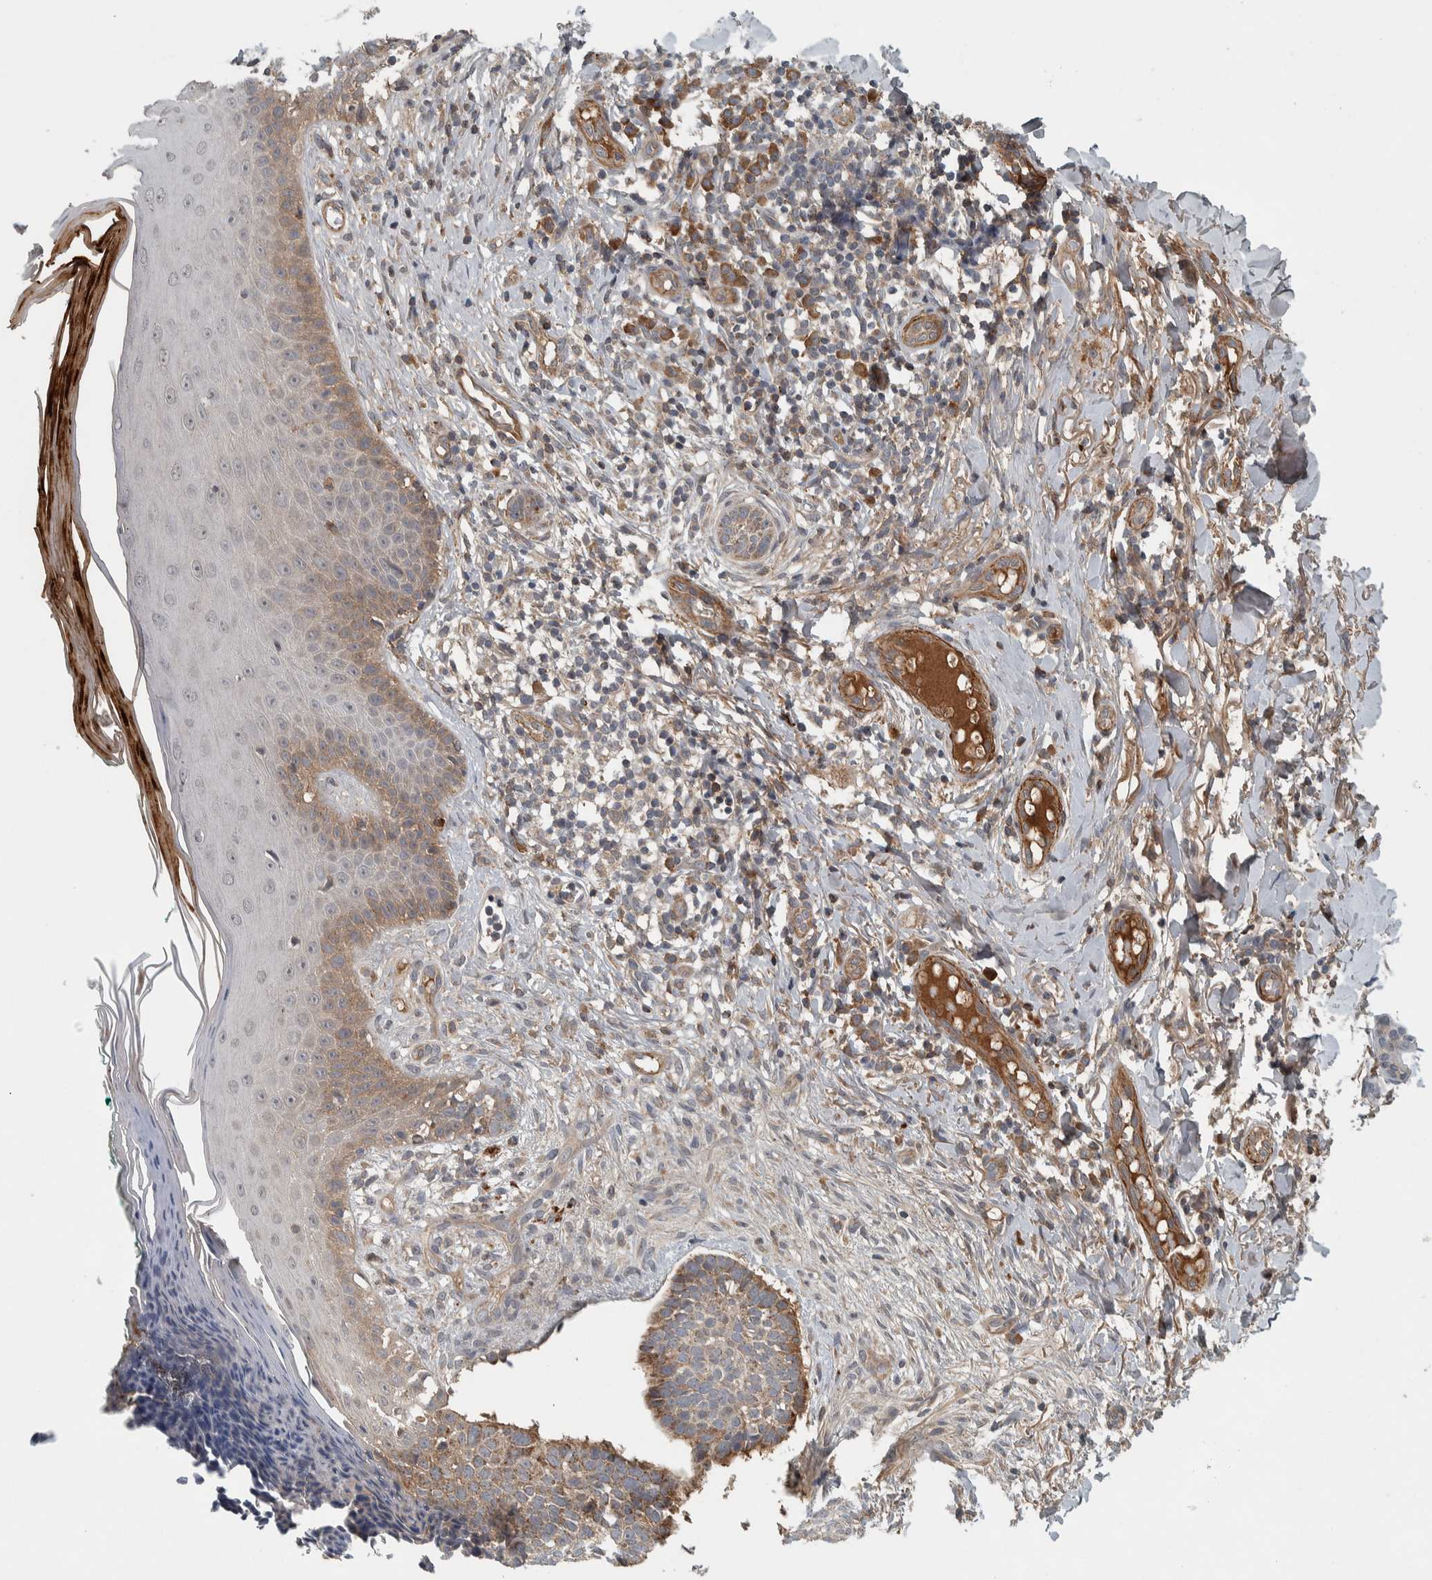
{"staining": {"intensity": "moderate", "quantity": "25%-75%", "location": "cytoplasmic/membranous"}, "tissue": "skin cancer", "cell_type": "Tumor cells", "image_type": "cancer", "snomed": [{"axis": "morphology", "description": "Normal tissue, NOS"}, {"axis": "morphology", "description": "Basal cell carcinoma"}, {"axis": "topography", "description": "Skin"}], "caption": "A brown stain labels moderate cytoplasmic/membranous expression of a protein in skin cancer (basal cell carcinoma) tumor cells.", "gene": "LBHD1", "patient": {"sex": "male", "age": 67}}